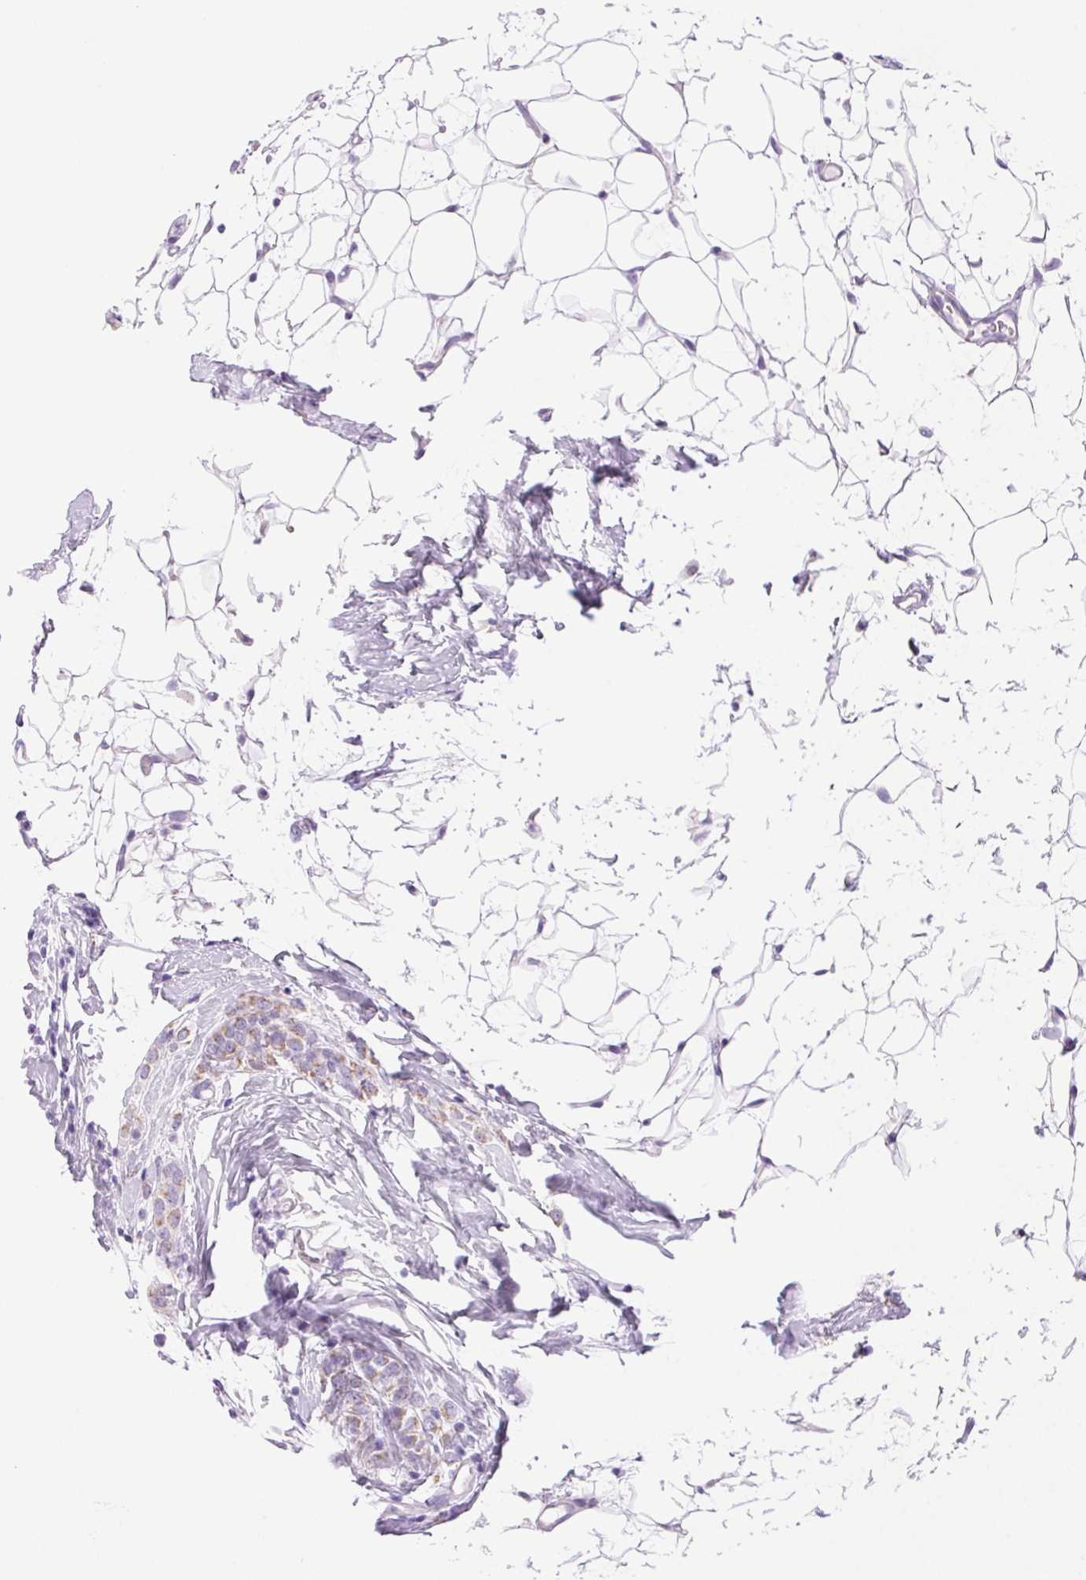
{"staining": {"intensity": "weak", "quantity": "25%-75%", "location": "cytoplasmic/membranous"}, "tissue": "breast cancer", "cell_type": "Tumor cells", "image_type": "cancer", "snomed": [{"axis": "morphology", "description": "Lobular carcinoma"}, {"axis": "topography", "description": "Breast"}], "caption": "Protein expression analysis of breast lobular carcinoma shows weak cytoplasmic/membranous expression in approximately 25%-75% of tumor cells.", "gene": "SERPINB3", "patient": {"sex": "female", "age": 49}}